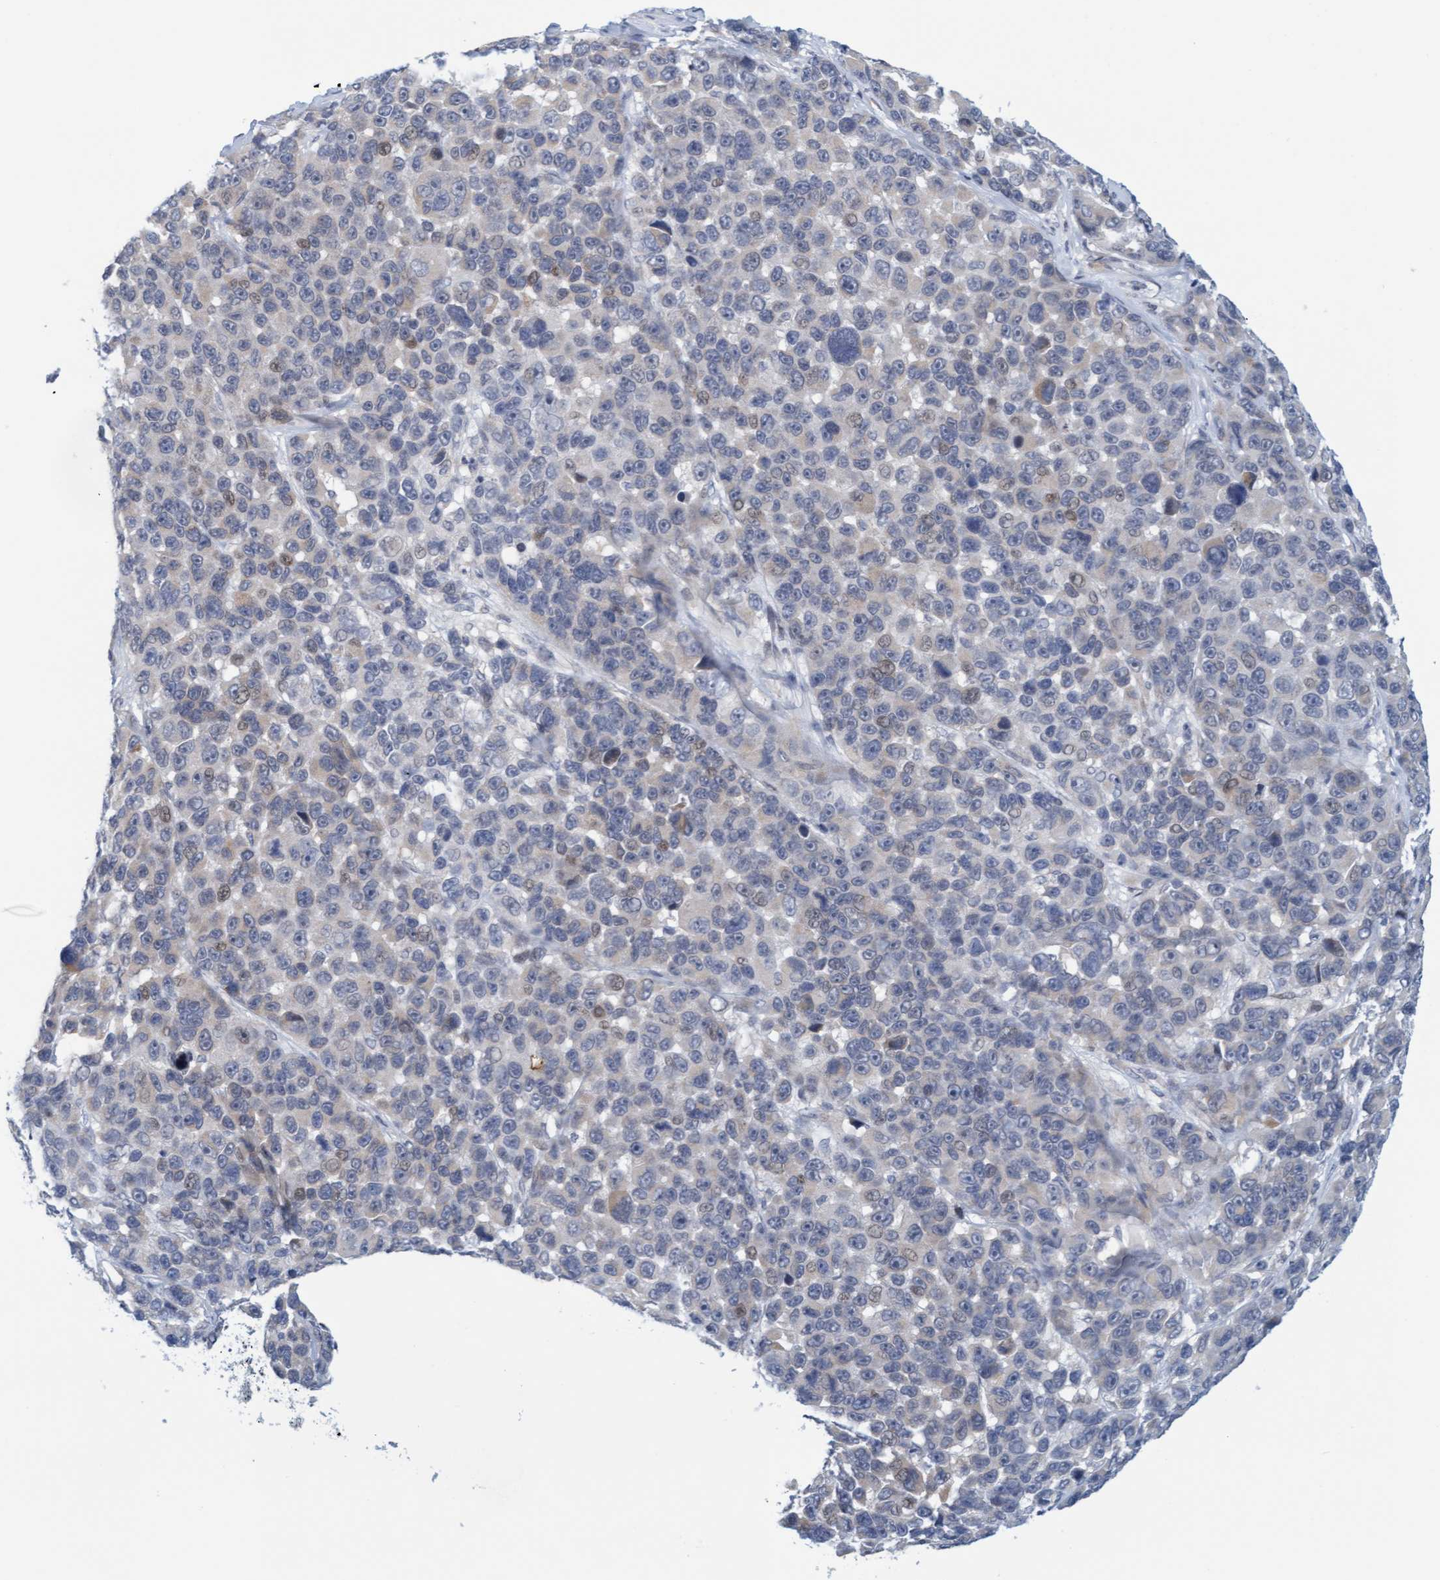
{"staining": {"intensity": "negative", "quantity": "none", "location": "none"}, "tissue": "melanoma", "cell_type": "Tumor cells", "image_type": "cancer", "snomed": [{"axis": "morphology", "description": "Malignant melanoma, NOS"}, {"axis": "topography", "description": "Skin"}], "caption": "High power microscopy image of an IHC image of malignant melanoma, revealing no significant positivity in tumor cells.", "gene": "ZC3H3", "patient": {"sex": "male", "age": 53}}